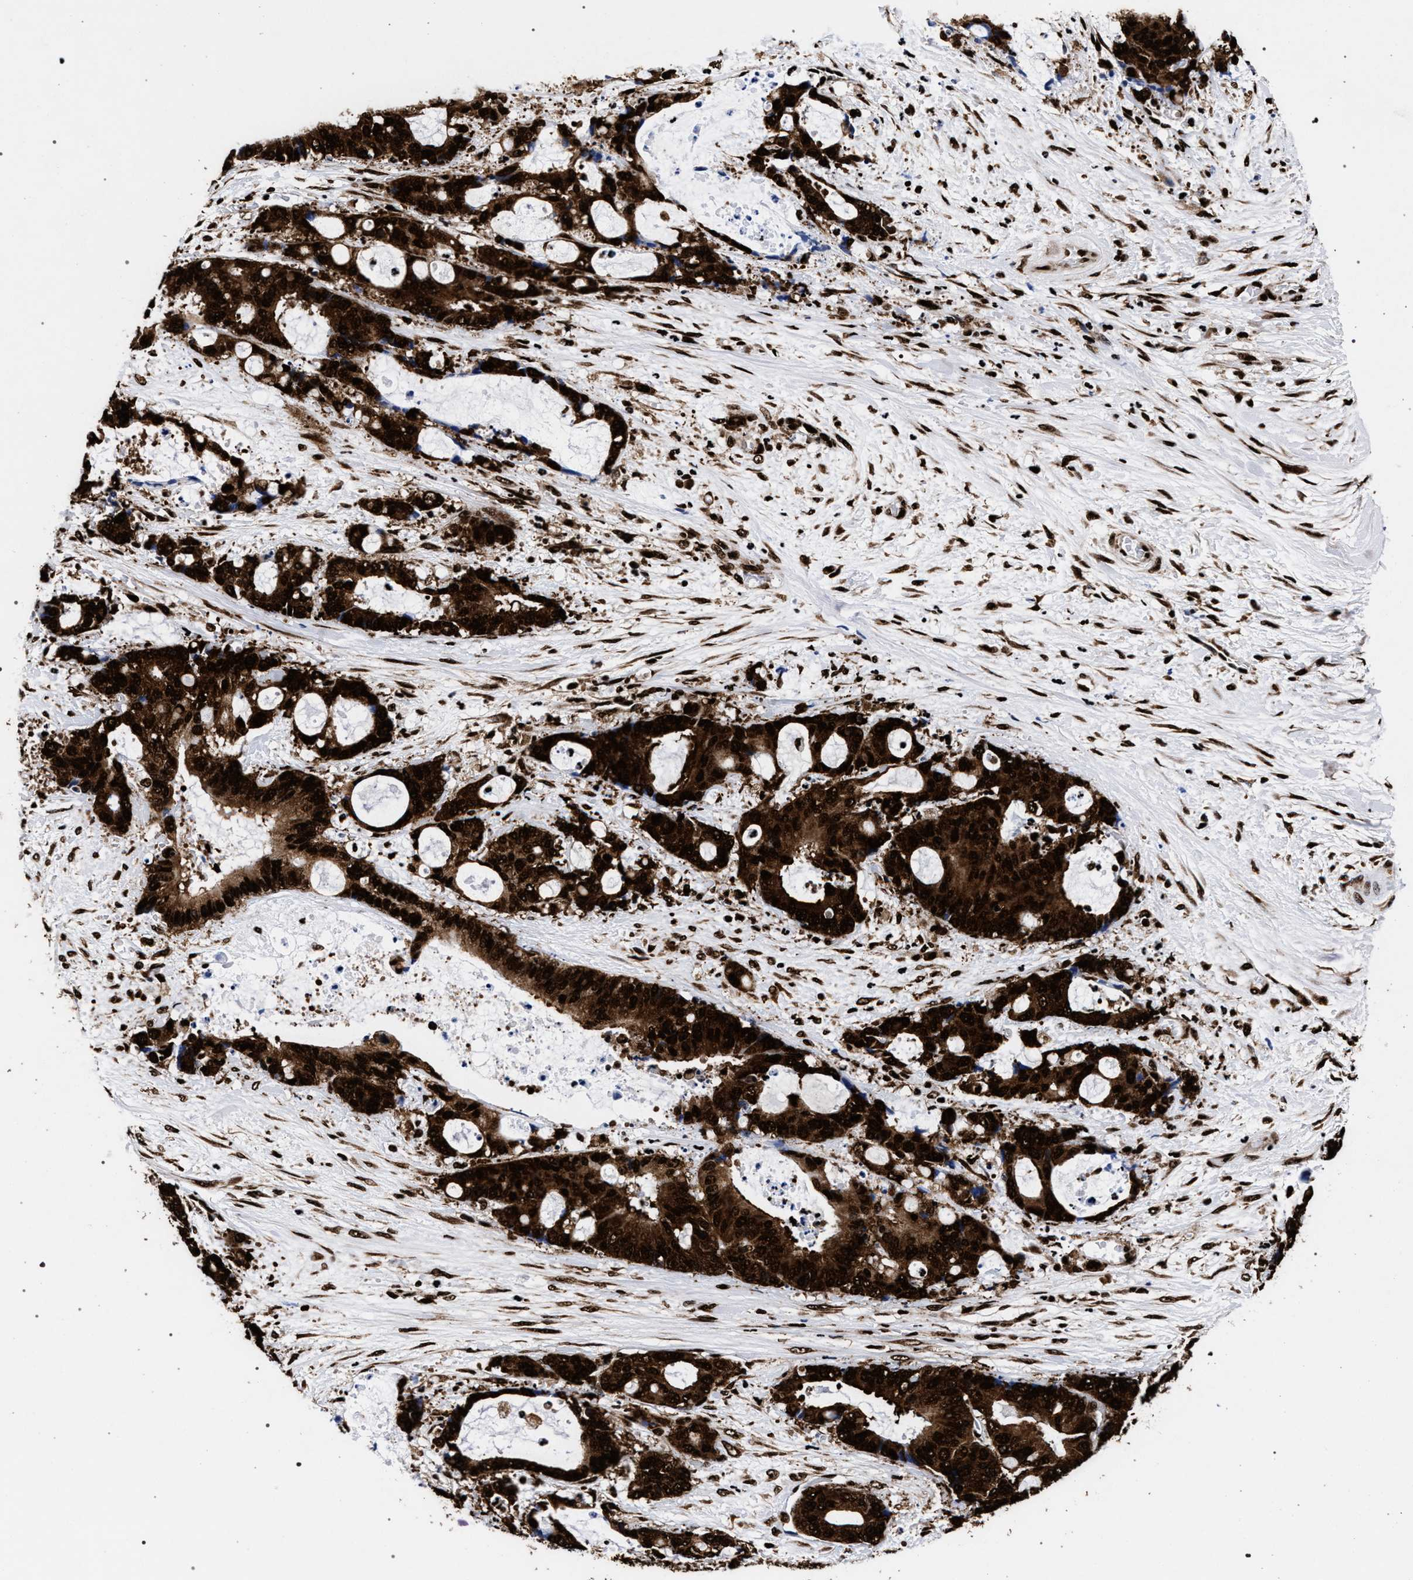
{"staining": {"intensity": "strong", "quantity": ">75%", "location": "cytoplasmic/membranous,nuclear"}, "tissue": "liver cancer", "cell_type": "Tumor cells", "image_type": "cancer", "snomed": [{"axis": "morphology", "description": "Normal tissue, NOS"}, {"axis": "morphology", "description": "Cholangiocarcinoma"}, {"axis": "topography", "description": "Liver"}, {"axis": "topography", "description": "Peripheral nerve tissue"}], "caption": "Strong cytoplasmic/membranous and nuclear protein staining is seen in about >75% of tumor cells in liver cancer.", "gene": "HNRNPA1", "patient": {"sex": "female", "age": 73}}